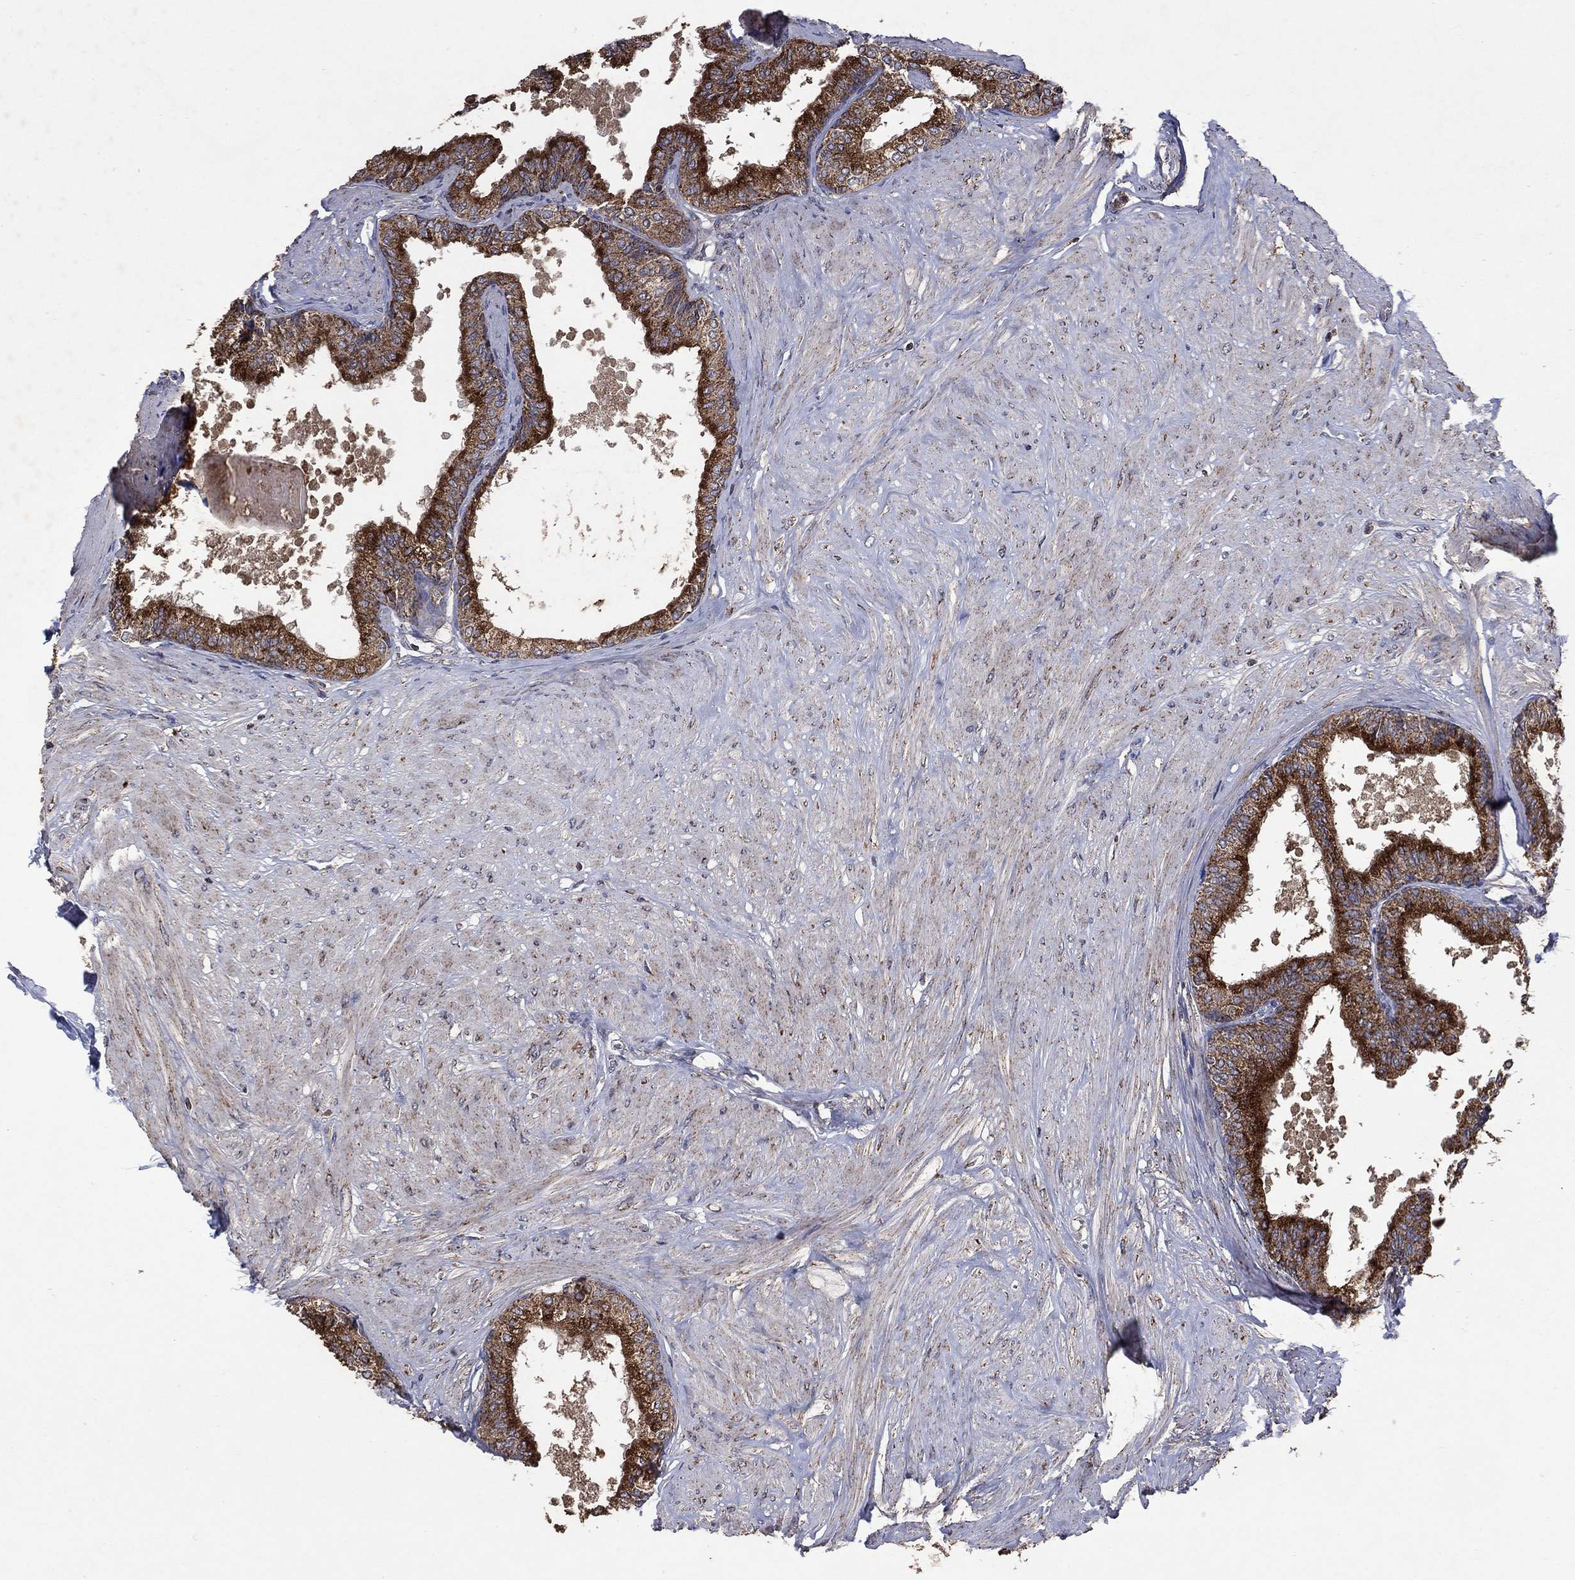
{"staining": {"intensity": "strong", "quantity": "25%-75%", "location": "cytoplasmic/membranous"}, "tissue": "prostate", "cell_type": "Glandular cells", "image_type": "normal", "snomed": [{"axis": "morphology", "description": "Normal tissue, NOS"}, {"axis": "topography", "description": "Prostate"}], "caption": "Protein staining of normal prostate demonstrates strong cytoplasmic/membranous positivity in approximately 25%-75% of glandular cells. (DAB (3,3'-diaminobenzidine) IHC, brown staining for protein, blue staining for nuclei).", "gene": "DPH1", "patient": {"sex": "male", "age": 63}}